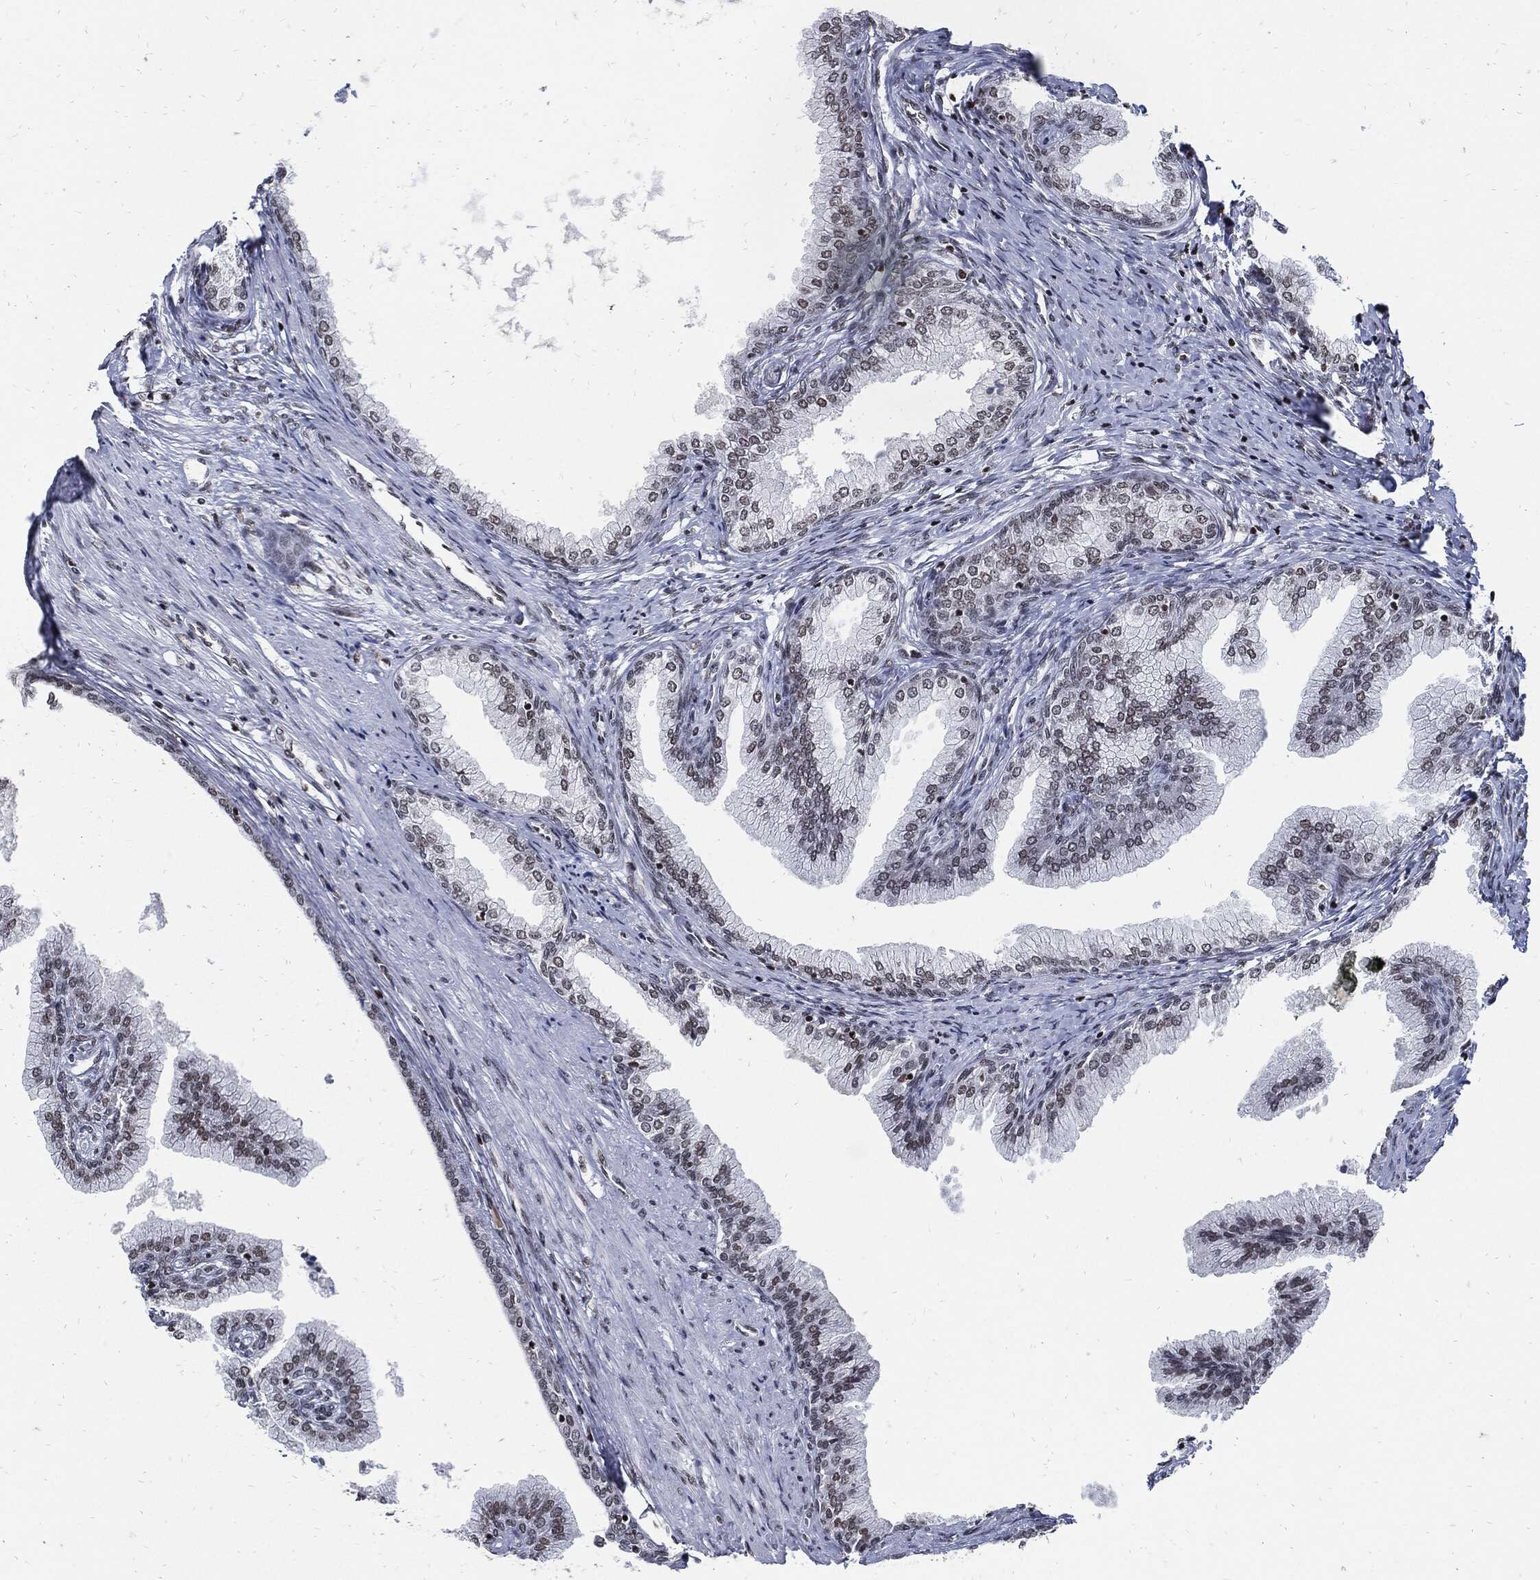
{"staining": {"intensity": "weak", "quantity": "<25%", "location": "nuclear"}, "tissue": "prostate cancer", "cell_type": "Tumor cells", "image_type": "cancer", "snomed": [{"axis": "morphology", "description": "Adenocarcinoma, Low grade"}, {"axis": "topography", "description": "Prostate and seminal vesicle, NOS"}], "caption": "This micrograph is of prostate low-grade adenocarcinoma stained with IHC to label a protein in brown with the nuclei are counter-stained blue. There is no positivity in tumor cells.", "gene": "TERF2", "patient": {"sex": "male", "age": 61}}